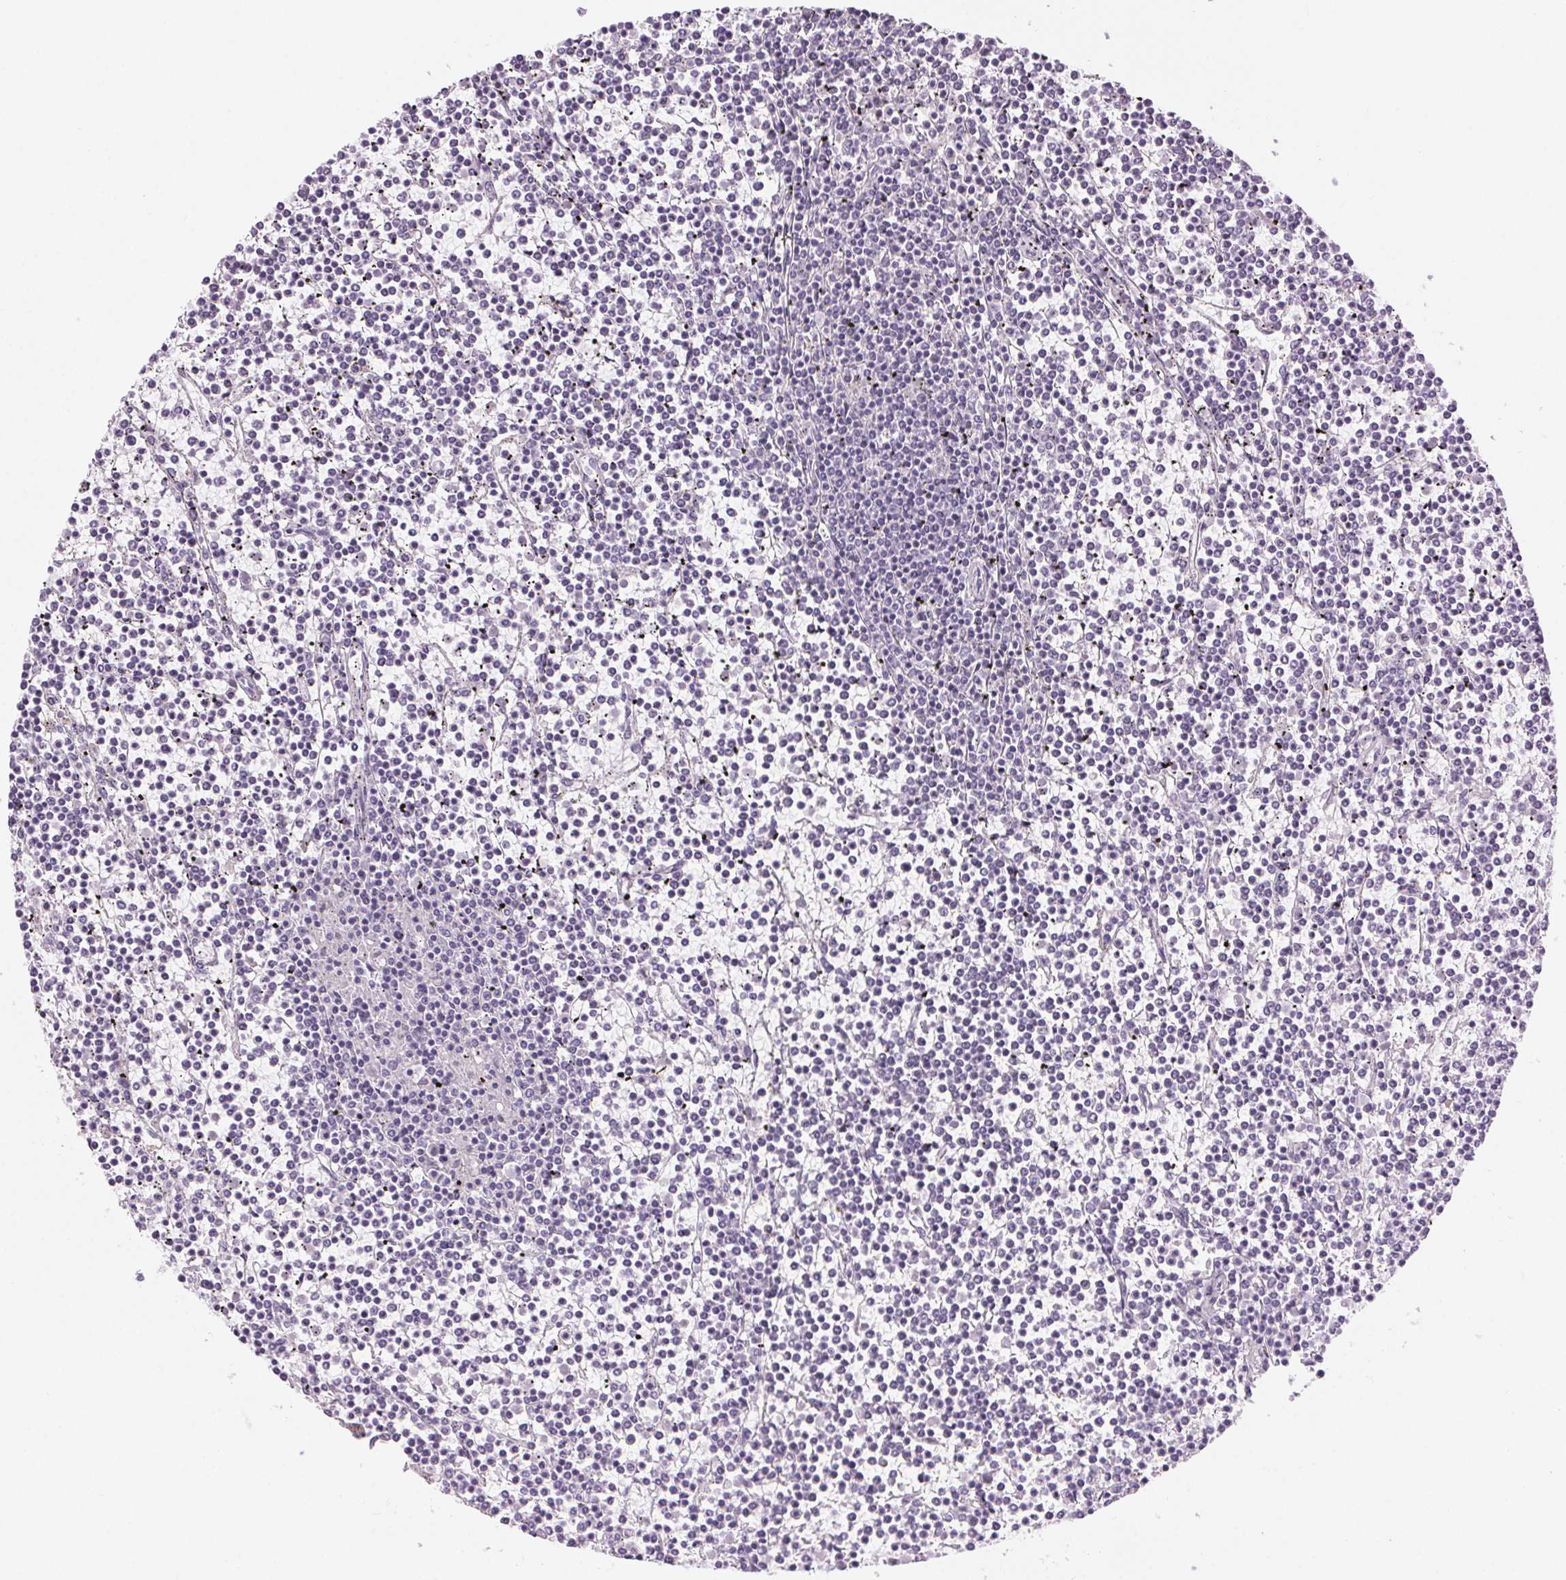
{"staining": {"intensity": "negative", "quantity": "none", "location": "none"}, "tissue": "lymphoma", "cell_type": "Tumor cells", "image_type": "cancer", "snomed": [{"axis": "morphology", "description": "Malignant lymphoma, non-Hodgkin's type, Low grade"}, {"axis": "topography", "description": "Spleen"}], "caption": "Immunohistochemical staining of human malignant lymphoma, non-Hodgkin's type (low-grade) shows no significant expression in tumor cells.", "gene": "SLC6A19", "patient": {"sex": "female", "age": 19}}